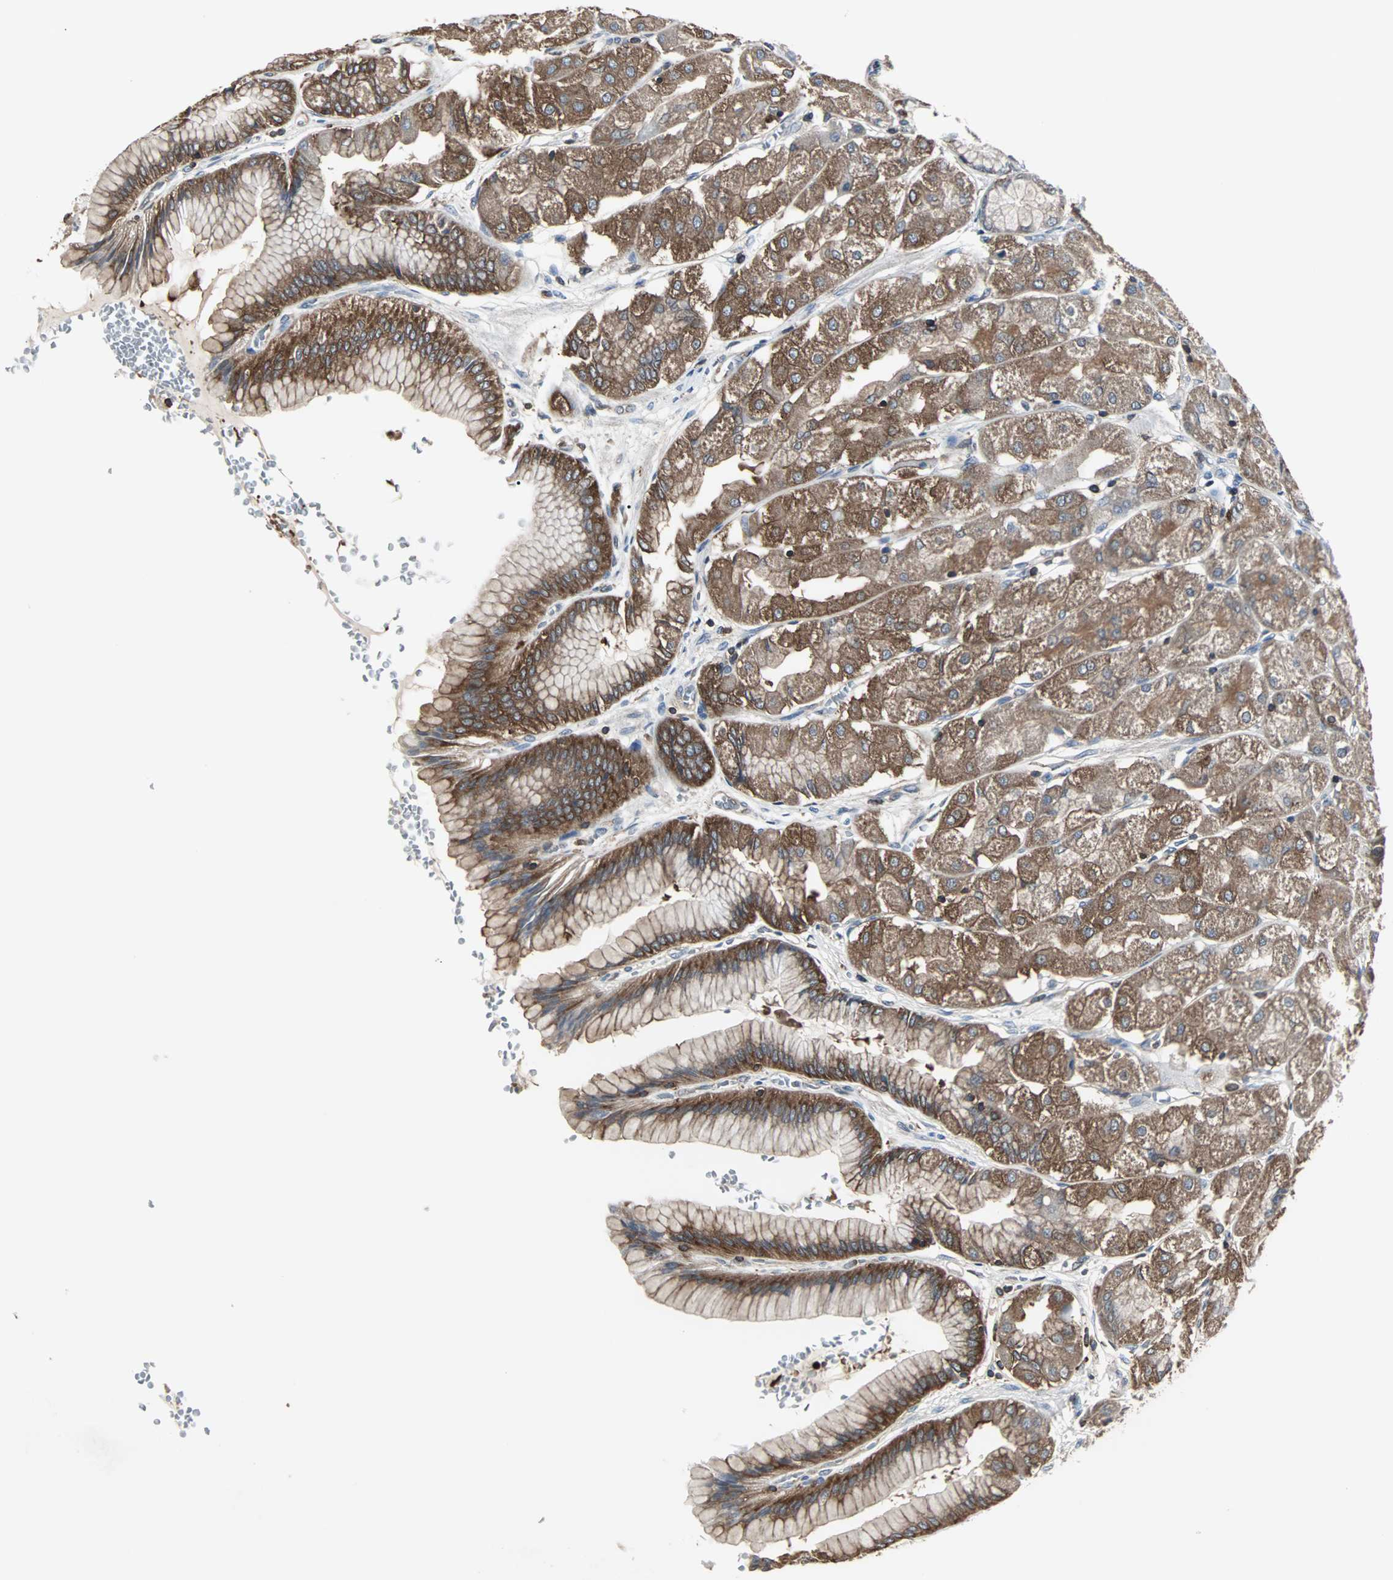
{"staining": {"intensity": "strong", "quantity": ">75%", "location": "cytoplasmic/membranous"}, "tissue": "stomach", "cell_type": "Glandular cells", "image_type": "normal", "snomed": [{"axis": "morphology", "description": "Normal tissue, NOS"}, {"axis": "morphology", "description": "Adenocarcinoma, NOS"}, {"axis": "topography", "description": "Stomach"}, {"axis": "topography", "description": "Stomach, lower"}], "caption": "DAB (3,3'-diaminobenzidine) immunohistochemical staining of unremarkable stomach reveals strong cytoplasmic/membranous protein staining in about >75% of glandular cells.", "gene": "LRRFIP1", "patient": {"sex": "female", "age": 65}}